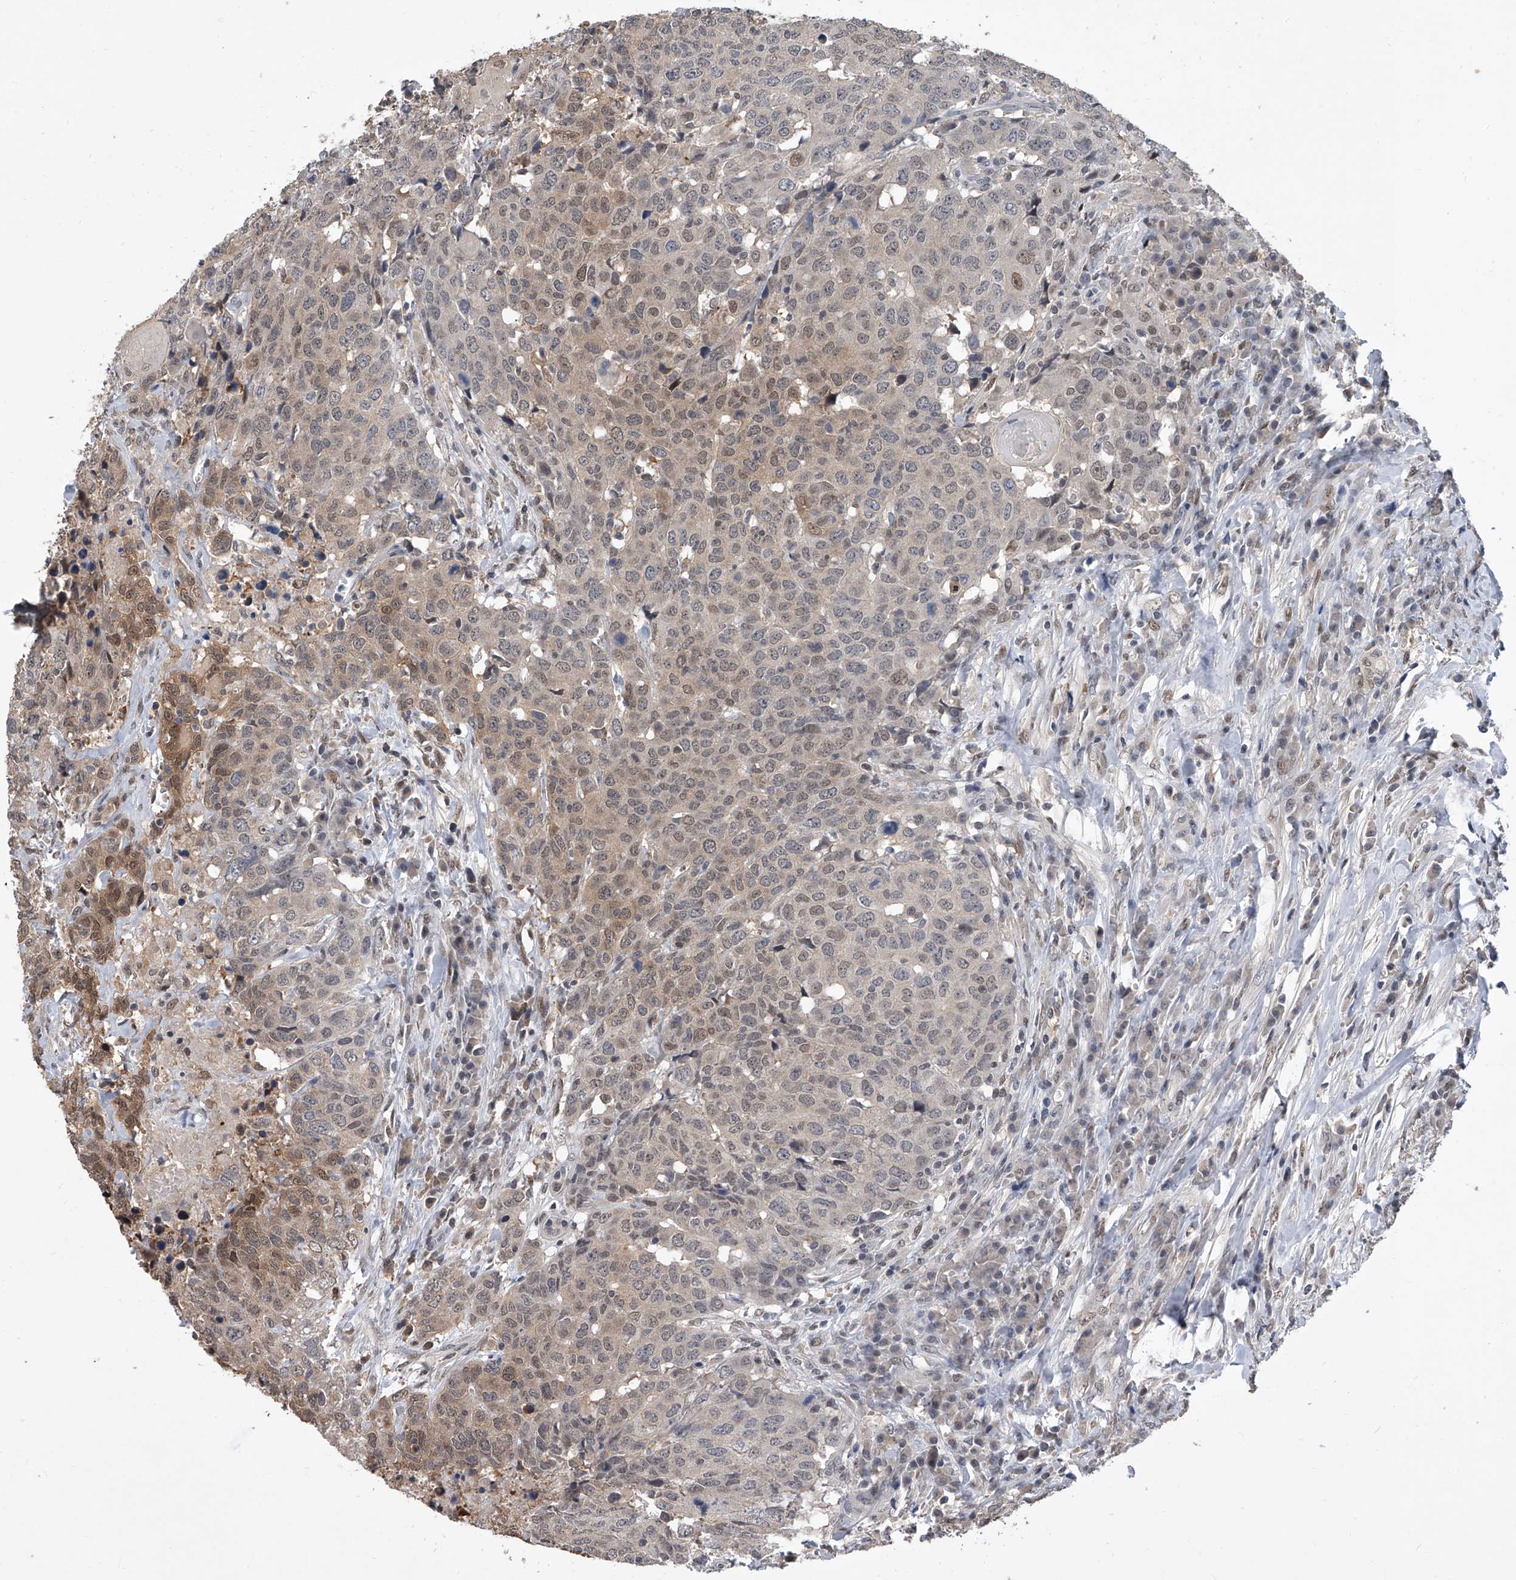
{"staining": {"intensity": "weak", "quantity": "25%-75%", "location": "cytoplasmic/membranous,nuclear"}, "tissue": "head and neck cancer", "cell_type": "Tumor cells", "image_type": "cancer", "snomed": [{"axis": "morphology", "description": "Squamous cell carcinoma, NOS"}, {"axis": "topography", "description": "Head-Neck"}], "caption": "Head and neck cancer (squamous cell carcinoma) stained for a protein (brown) demonstrates weak cytoplasmic/membranous and nuclear positive positivity in approximately 25%-75% of tumor cells.", "gene": "BHLHE23", "patient": {"sex": "male", "age": 66}}